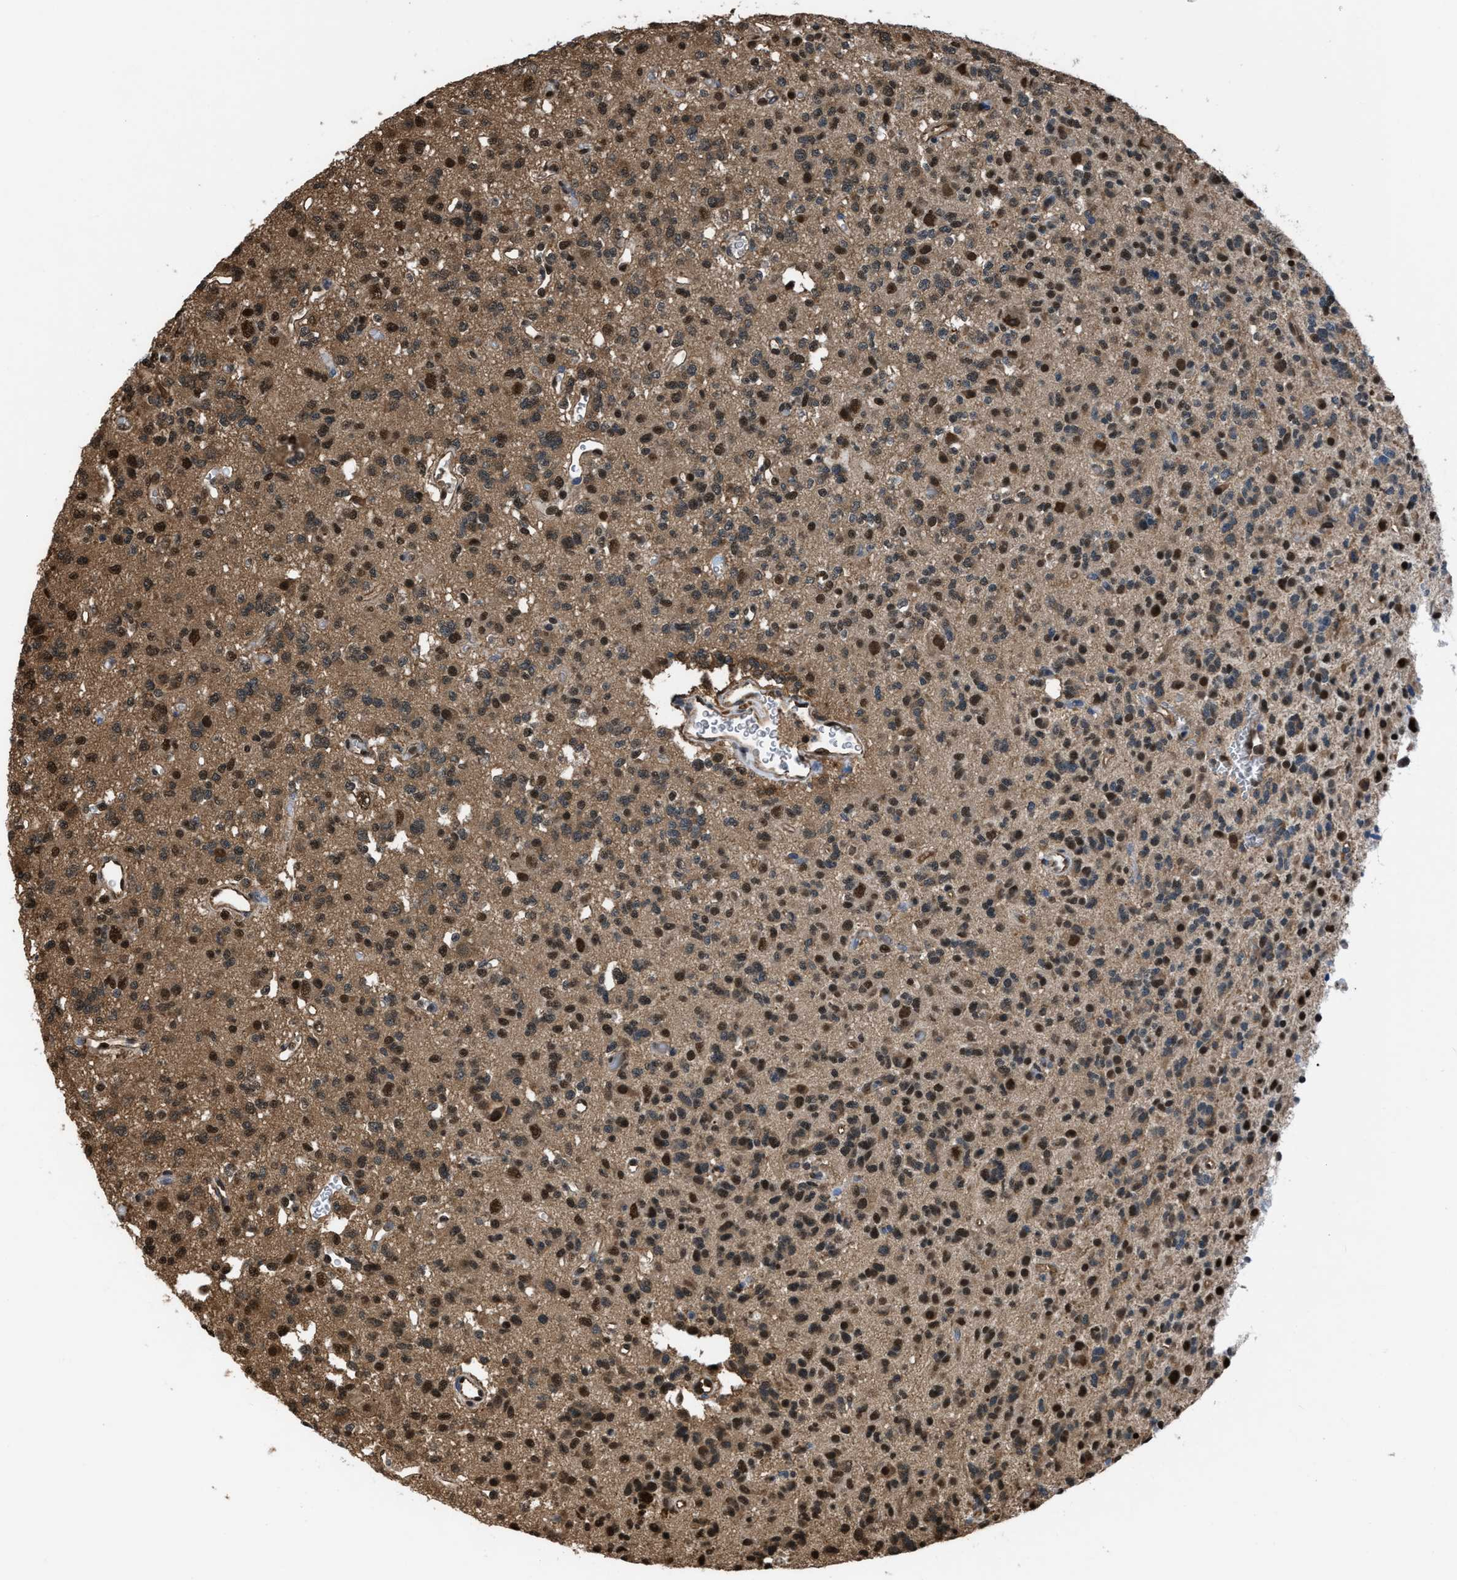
{"staining": {"intensity": "moderate", "quantity": "25%-75%", "location": "cytoplasmic/membranous,nuclear"}, "tissue": "glioma", "cell_type": "Tumor cells", "image_type": "cancer", "snomed": [{"axis": "morphology", "description": "Glioma, malignant, Low grade"}, {"axis": "topography", "description": "Brain"}], "caption": "A brown stain labels moderate cytoplasmic/membranous and nuclear expression of a protein in human malignant glioma (low-grade) tumor cells.", "gene": "FNTA", "patient": {"sex": "male", "age": 38}}